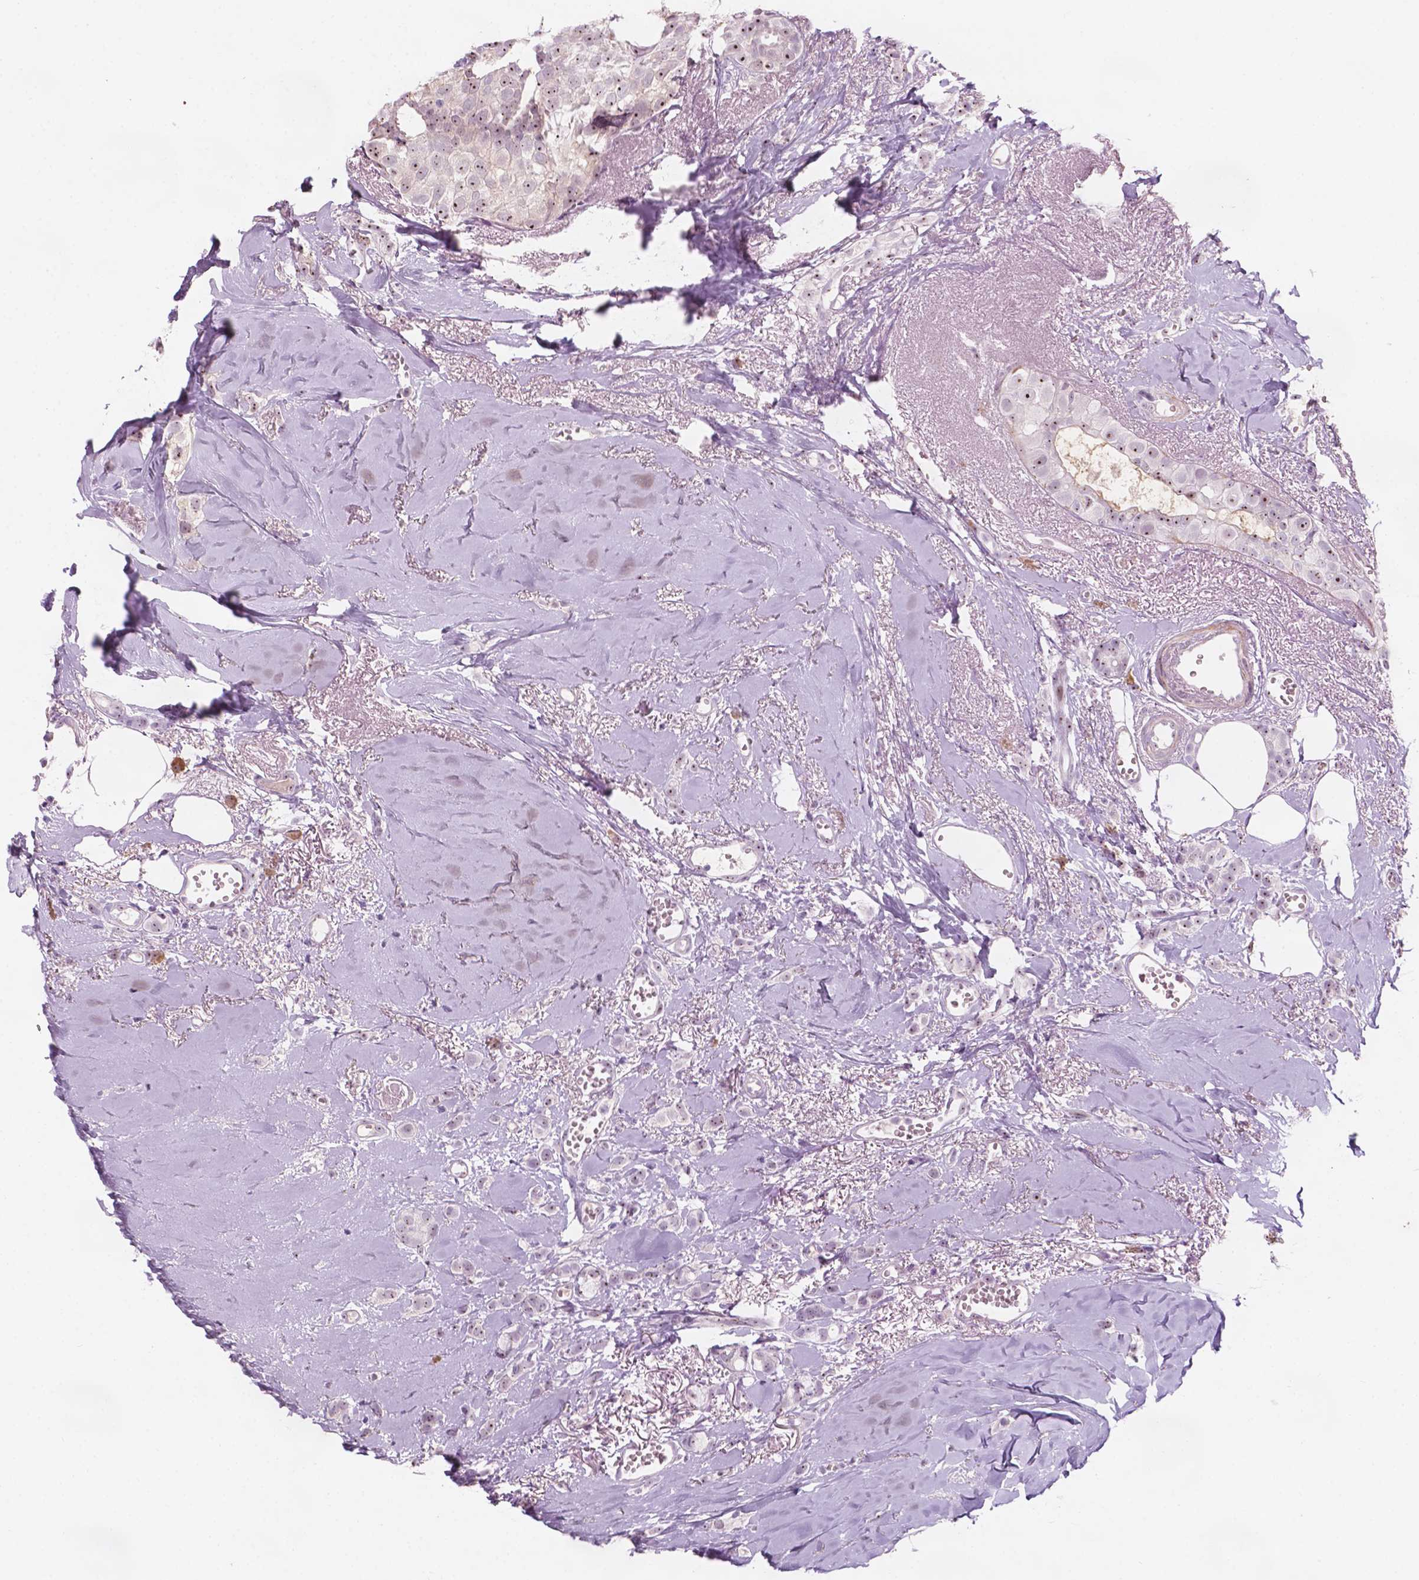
{"staining": {"intensity": "weak", "quantity": "<25%", "location": "nuclear"}, "tissue": "breast cancer", "cell_type": "Tumor cells", "image_type": "cancer", "snomed": [{"axis": "morphology", "description": "Duct carcinoma"}, {"axis": "topography", "description": "Breast"}], "caption": "Breast infiltrating ductal carcinoma stained for a protein using IHC demonstrates no expression tumor cells.", "gene": "ZNF853", "patient": {"sex": "female", "age": 85}}